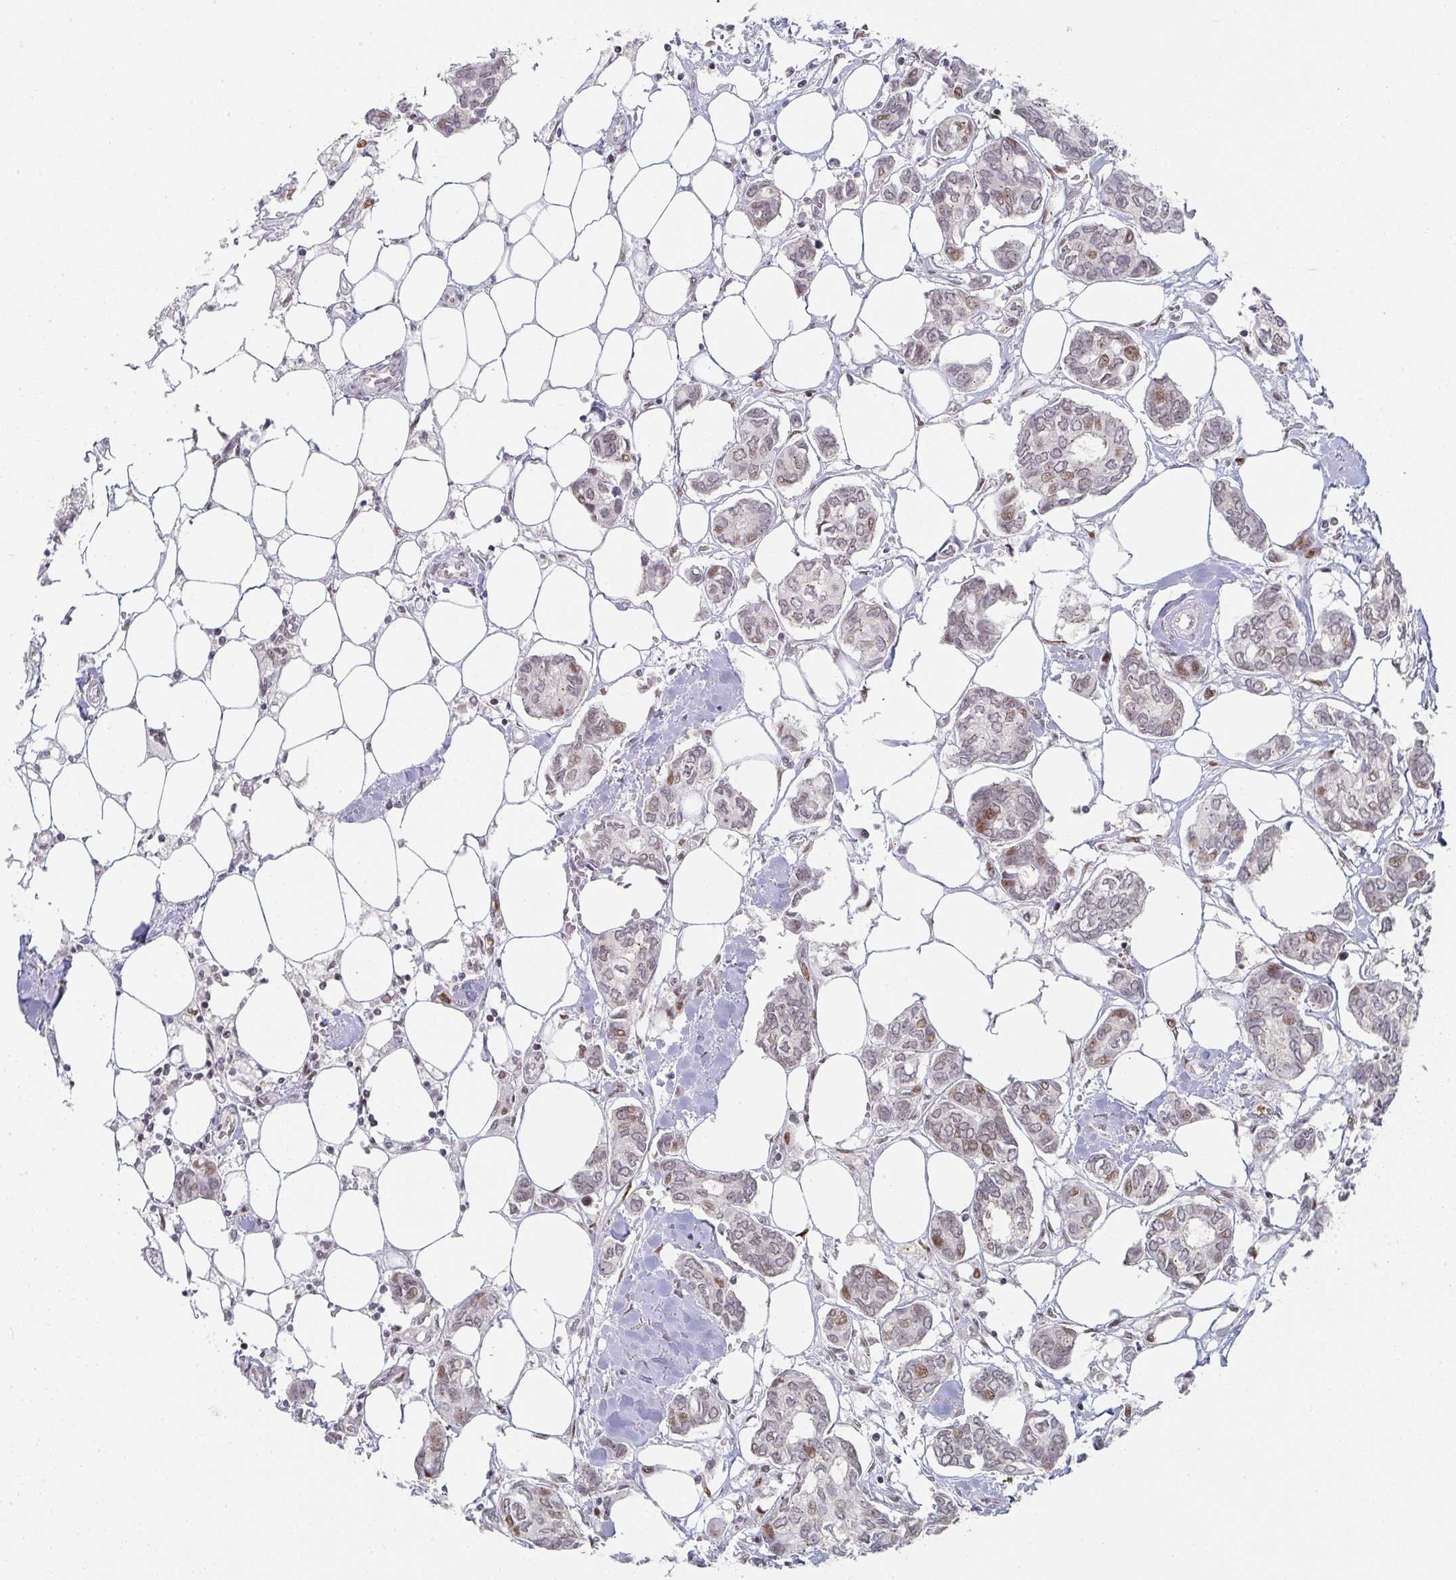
{"staining": {"intensity": "weak", "quantity": "25%-75%", "location": "nuclear"}, "tissue": "breast cancer", "cell_type": "Tumor cells", "image_type": "cancer", "snomed": [{"axis": "morphology", "description": "Duct carcinoma"}, {"axis": "topography", "description": "Breast"}], "caption": "Brown immunohistochemical staining in human invasive ductal carcinoma (breast) shows weak nuclear staining in approximately 25%-75% of tumor cells.", "gene": "LIN54", "patient": {"sex": "female", "age": 73}}